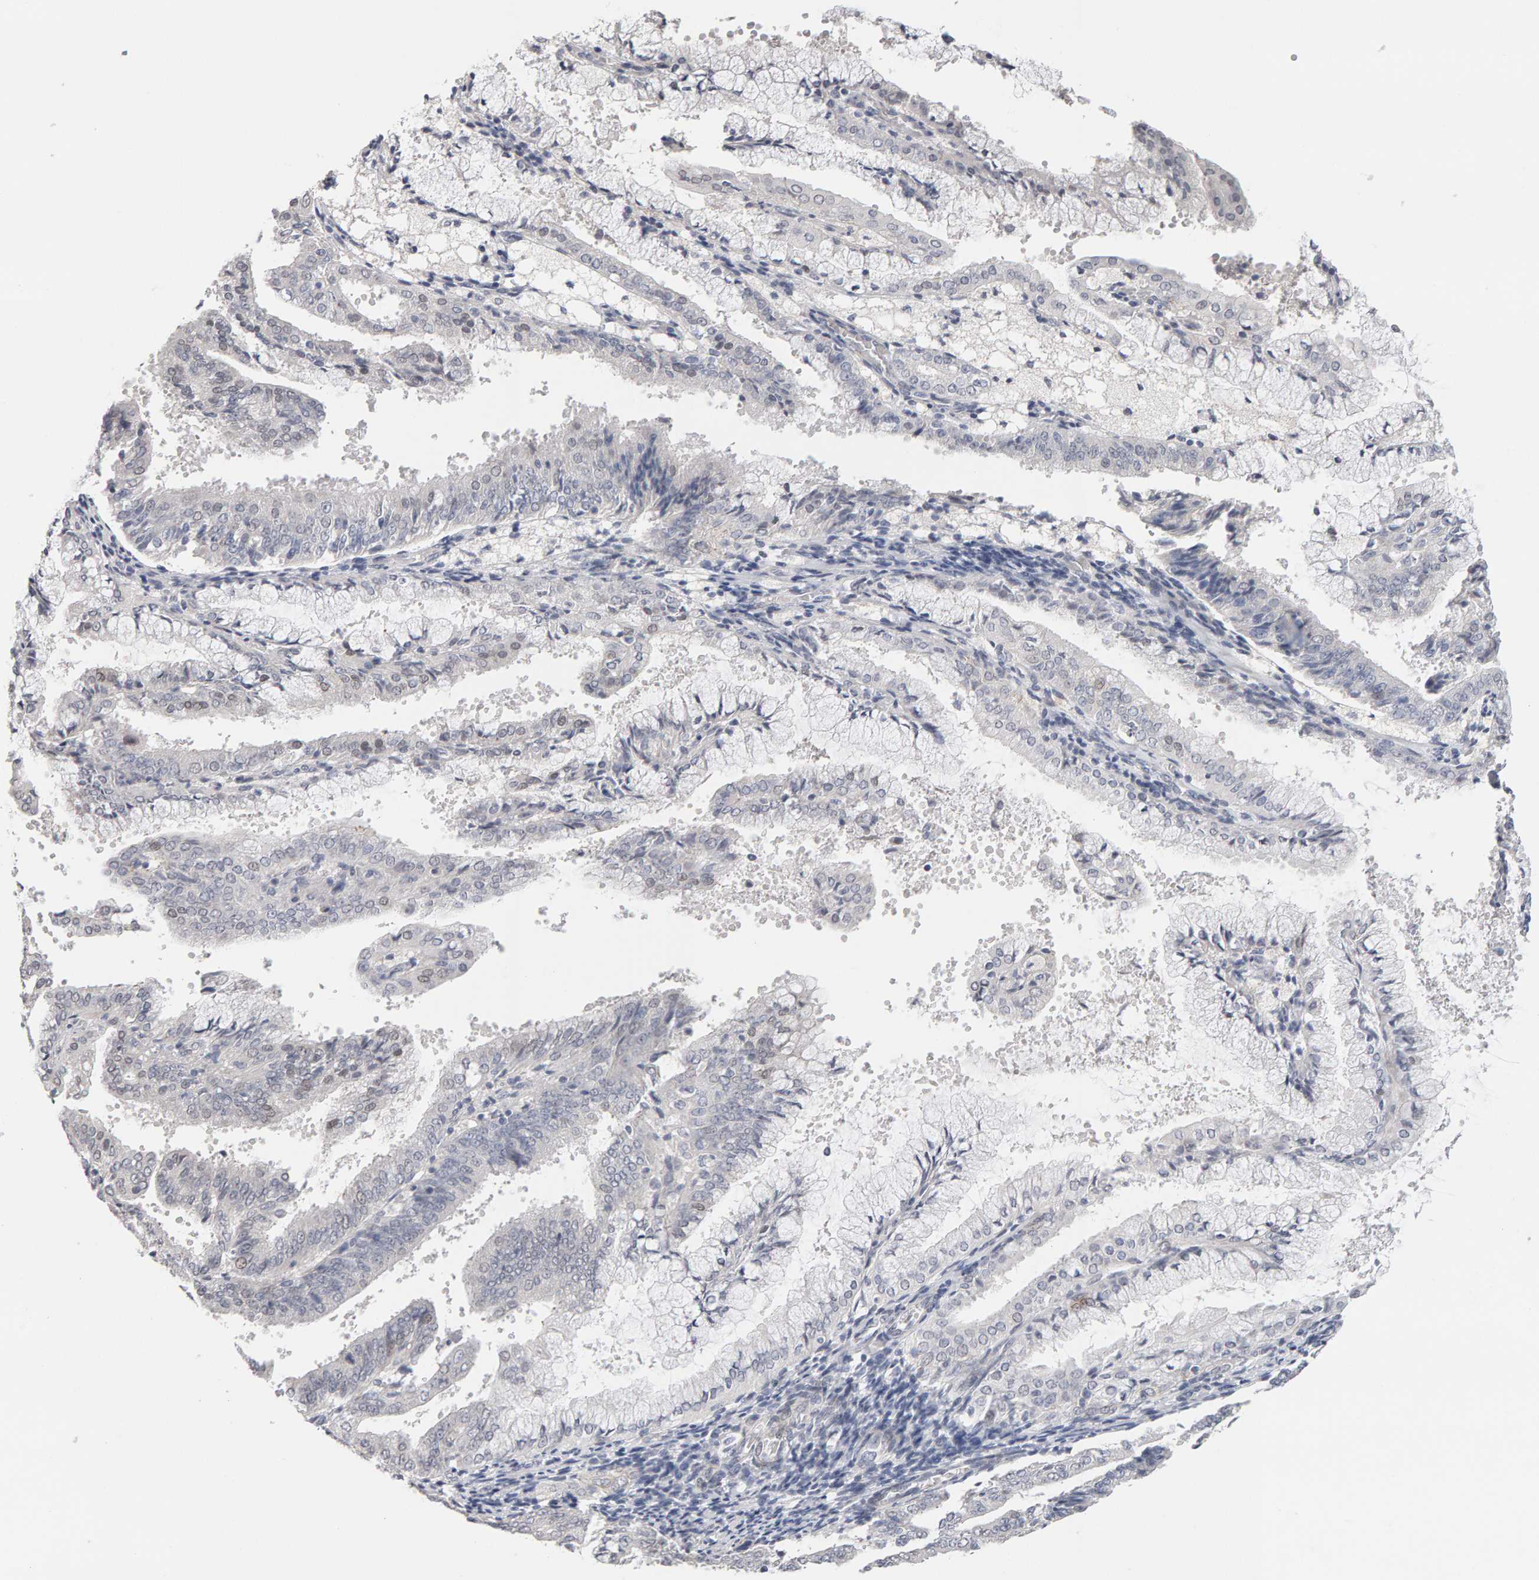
{"staining": {"intensity": "negative", "quantity": "none", "location": "none"}, "tissue": "endometrial cancer", "cell_type": "Tumor cells", "image_type": "cancer", "snomed": [{"axis": "morphology", "description": "Adenocarcinoma, NOS"}, {"axis": "topography", "description": "Endometrium"}], "caption": "DAB (3,3'-diaminobenzidine) immunohistochemical staining of human endometrial cancer (adenocarcinoma) reveals no significant positivity in tumor cells. (Brightfield microscopy of DAB immunohistochemistry (IHC) at high magnification).", "gene": "HNF4A", "patient": {"sex": "female", "age": 63}}